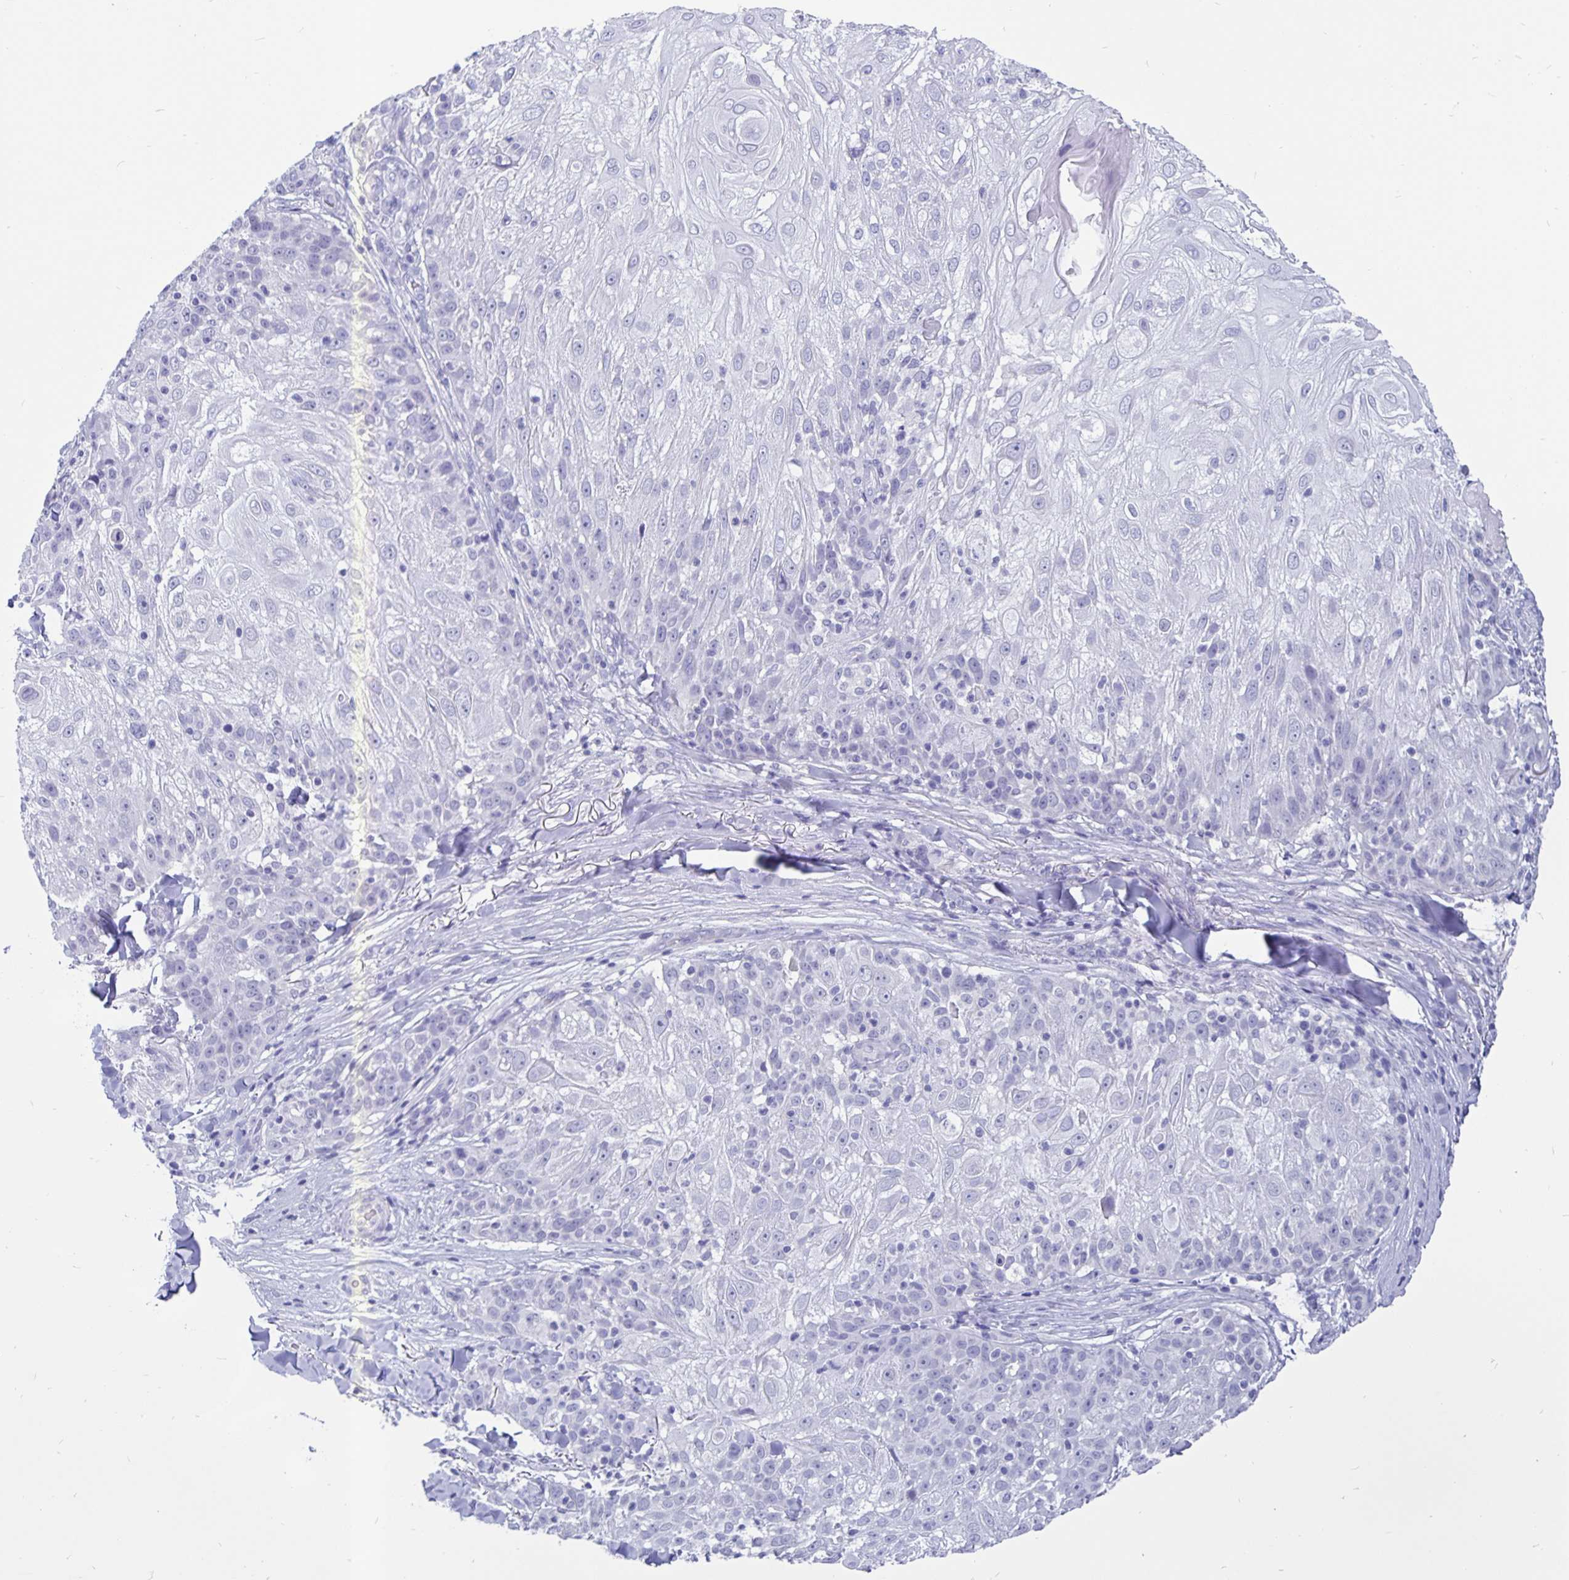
{"staining": {"intensity": "negative", "quantity": "none", "location": "none"}, "tissue": "skin cancer", "cell_type": "Tumor cells", "image_type": "cancer", "snomed": [{"axis": "morphology", "description": "Normal tissue, NOS"}, {"axis": "morphology", "description": "Squamous cell carcinoma, NOS"}, {"axis": "topography", "description": "Skin"}], "caption": "DAB (3,3'-diaminobenzidine) immunohistochemical staining of skin cancer shows no significant expression in tumor cells.", "gene": "ODF3B", "patient": {"sex": "female", "age": 83}}